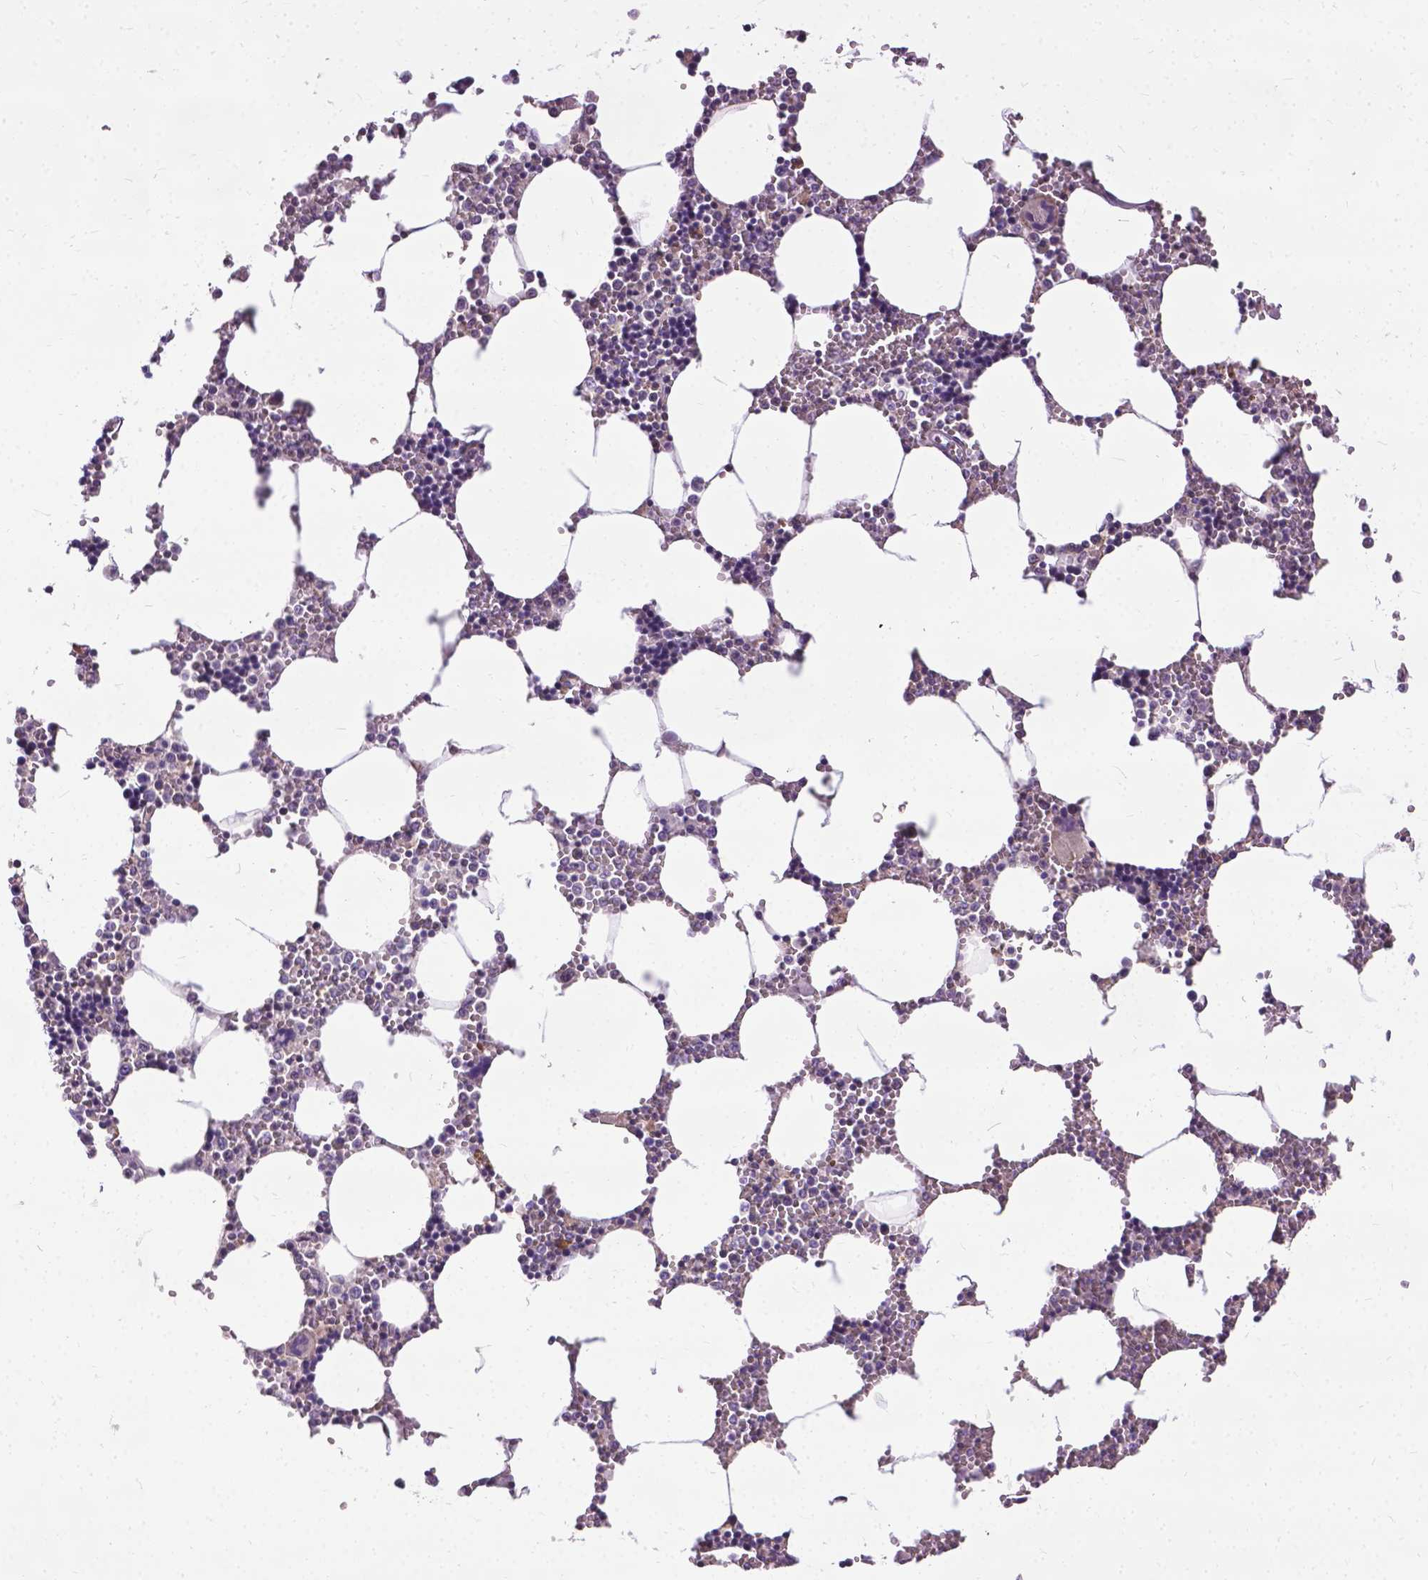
{"staining": {"intensity": "weak", "quantity": "<25%", "location": "cytoplasmic/membranous"}, "tissue": "bone marrow", "cell_type": "Hematopoietic cells", "image_type": "normal", "snomed": [{"axis": "morphology", "description": "Normal tissue, NOS"}, {"axis": "topography", "description": "Bone marrow"}], "caption": "Photomicrograph shows no significant protein expression in hematopoietic cells of benign bone marrow. The staining is performed using DAB (3,3'-diaminobenzidine) brown chromogen with nuclei counter-stained in using hematoxylin.", "gene": "JAK3", "patient": {"sex": "male", "age": 54}}